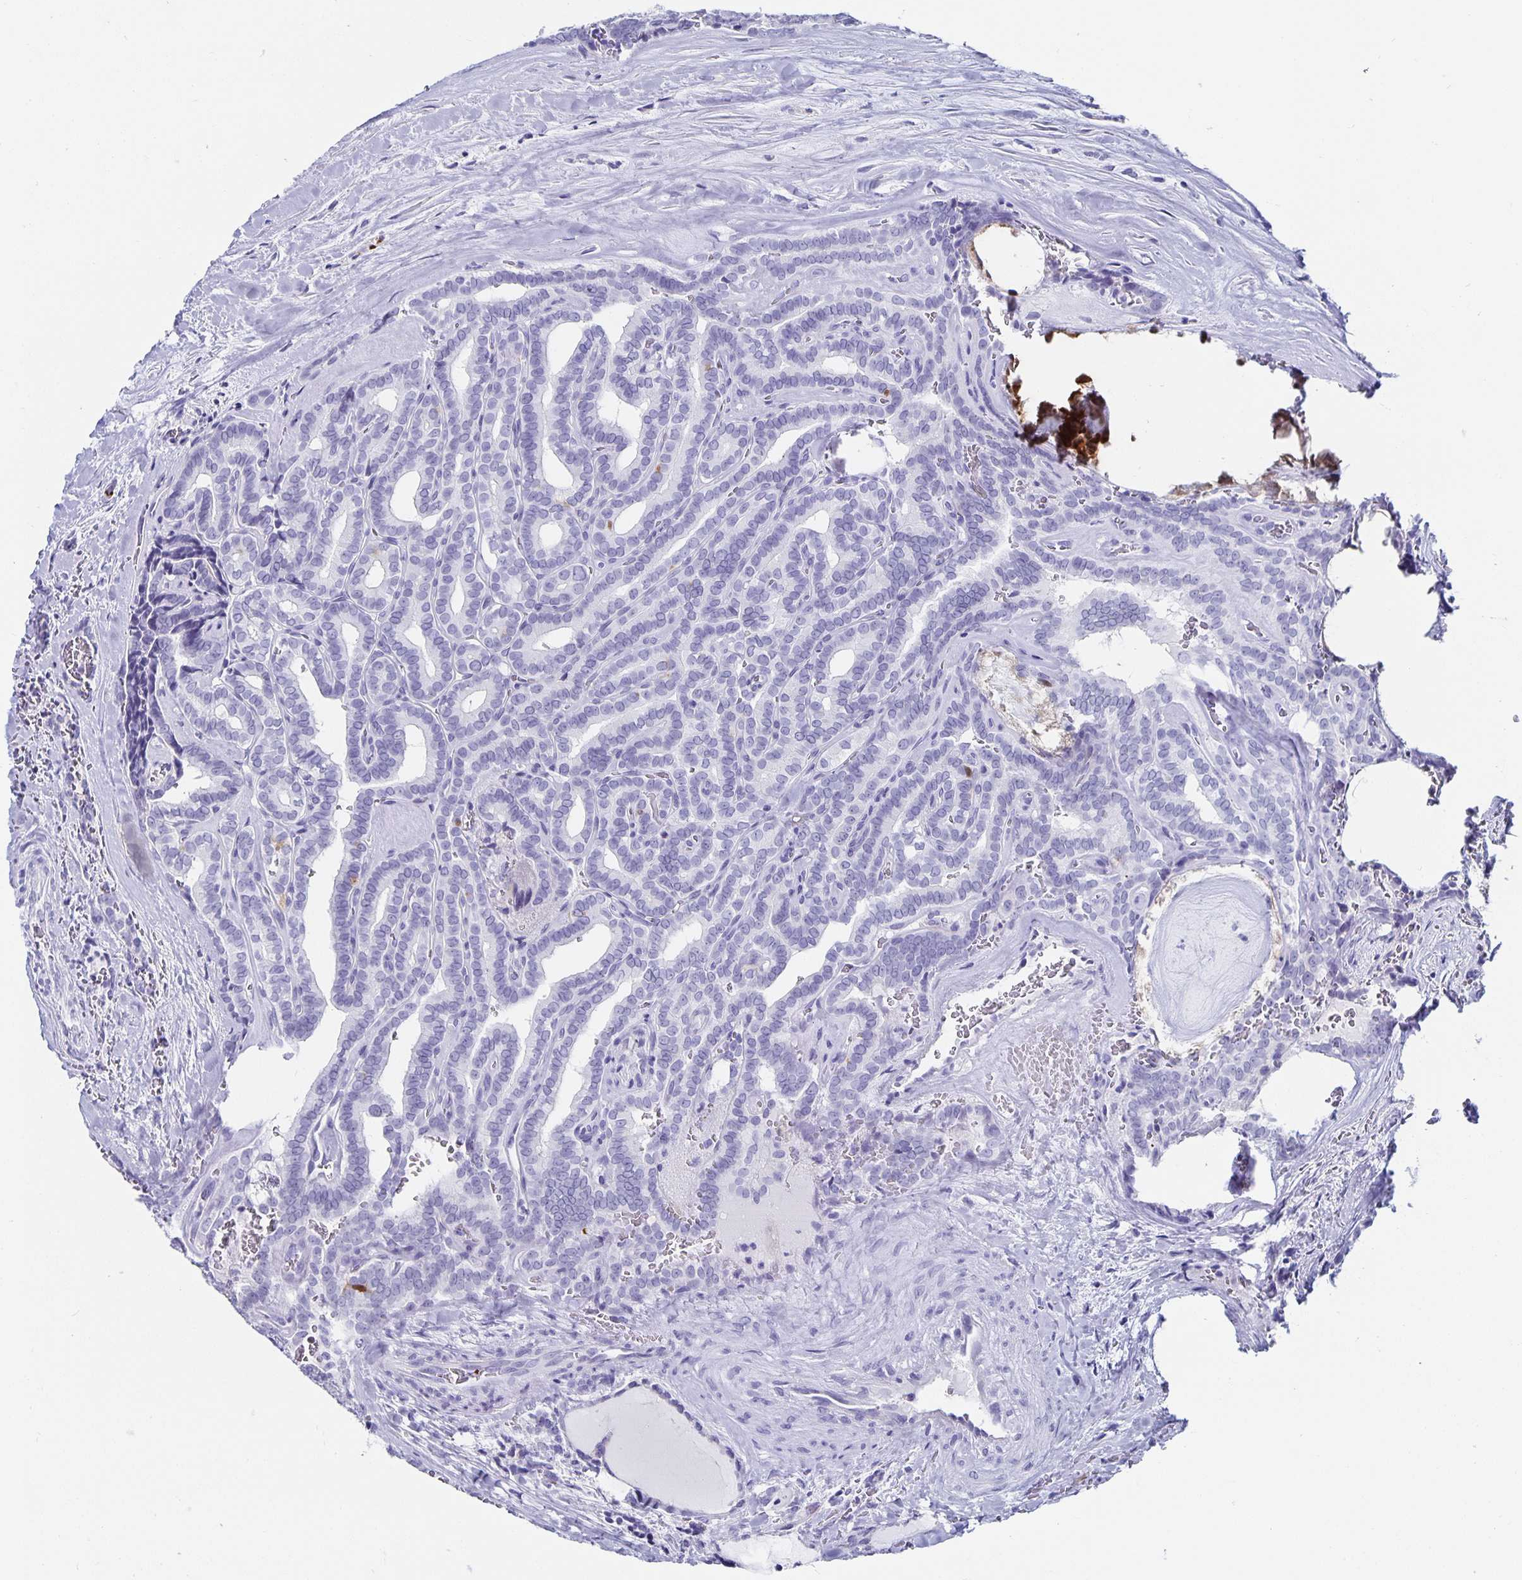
{"staining": {"intensity": "negative", "quantity": "none", "location": "none"}, "tissue": "thyroid cancer", "cell_type": "Tumor cells", "image_type": "cancer", "snomed": [{"axis": "morphology", "description": "Papillary adenocarcinoma, NOS"}, {"axis": "topography", "description": "Thyroid gland"}], "caption": "Immunohistochemical staining of papillary adenocarcinoma (thyroid) demonstrates no significant positivity in tumor cells.", "gene": "CHGA", "patient": {"sex": "female", "age": 21}}